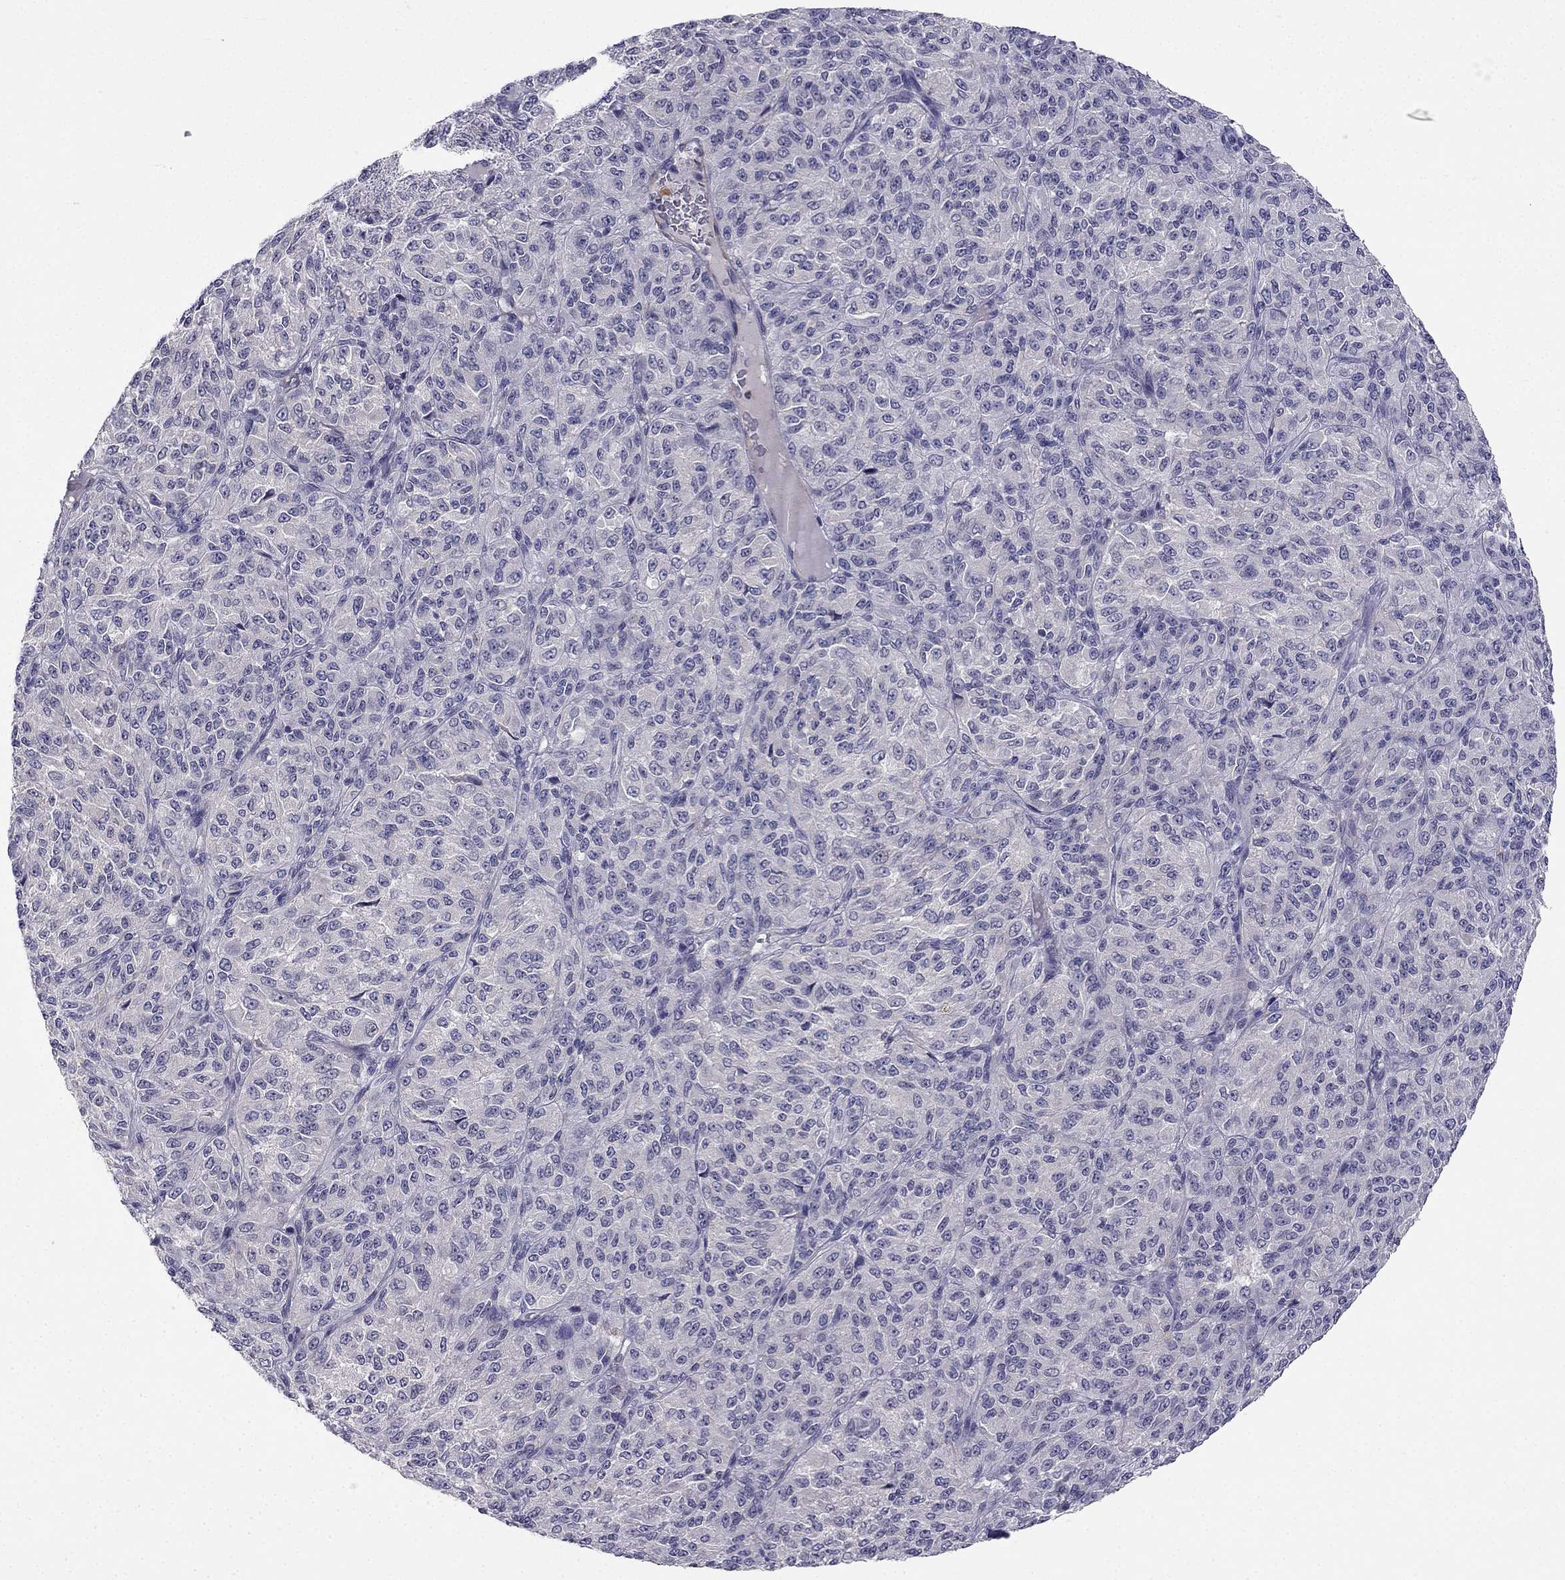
{"staining": {"intensity": "negative", "quantity": "none", "location": "none"}, "tissue": "melanoma", "cell_type": "Tumor cells", "image_type": "cancer", "snomed": [{"axis": "morphology", "description": "Malignant melanoma, Metastatic site"}, {"axis": "topography", "description": "Brain"}], "caption": "The micrograph demonstrates no significant staining in tumor cells of malignant melanoma (metastatic site).", "gene": "C16orf89", "patient": {"sex": "female", "age": 56}}